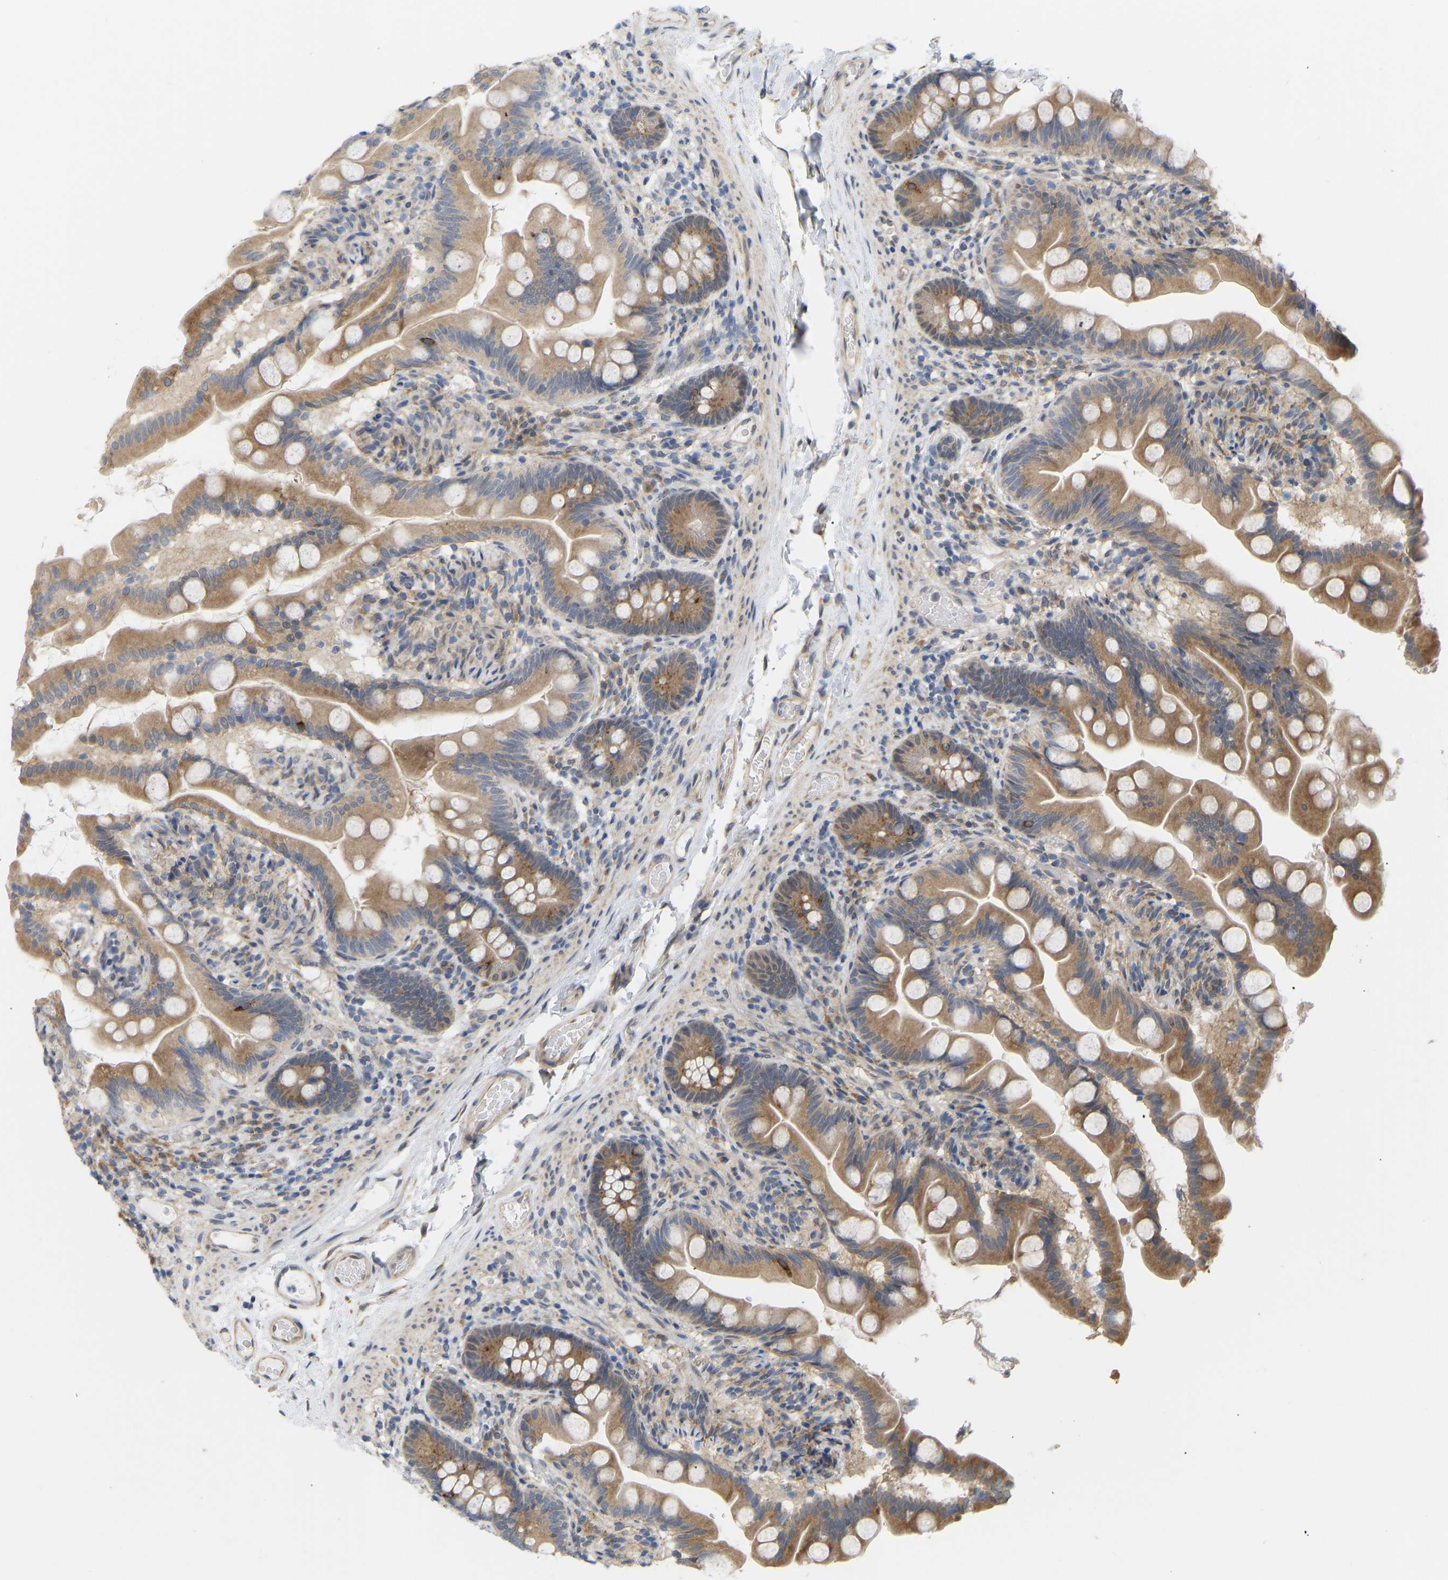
{"staining": {"intensity": "moderate", "quantity": ">75%", "location": "cytoplasmic/membranous"}, "tissue": "small intestine", "cell_type": "Glandular cells", "image_type": "normal", "snomed": [{"axis": "morphology", "description": "Normal tissue, NOS"}, {"axis": "topography", "description": "Small intestine"}], "caption": "Immunohistochemistry (IHC) of benign small intestine exhibits medium levels of moderate cytoplasmic/membranous expression in approximately >75% of glandular cells. Using DAB (brown) and hematoxylin (blue) stains, captured at high magnification using brightfield microscopy.", "gene": "BEND3", "patient": {"sex": "female", "age": 56}}